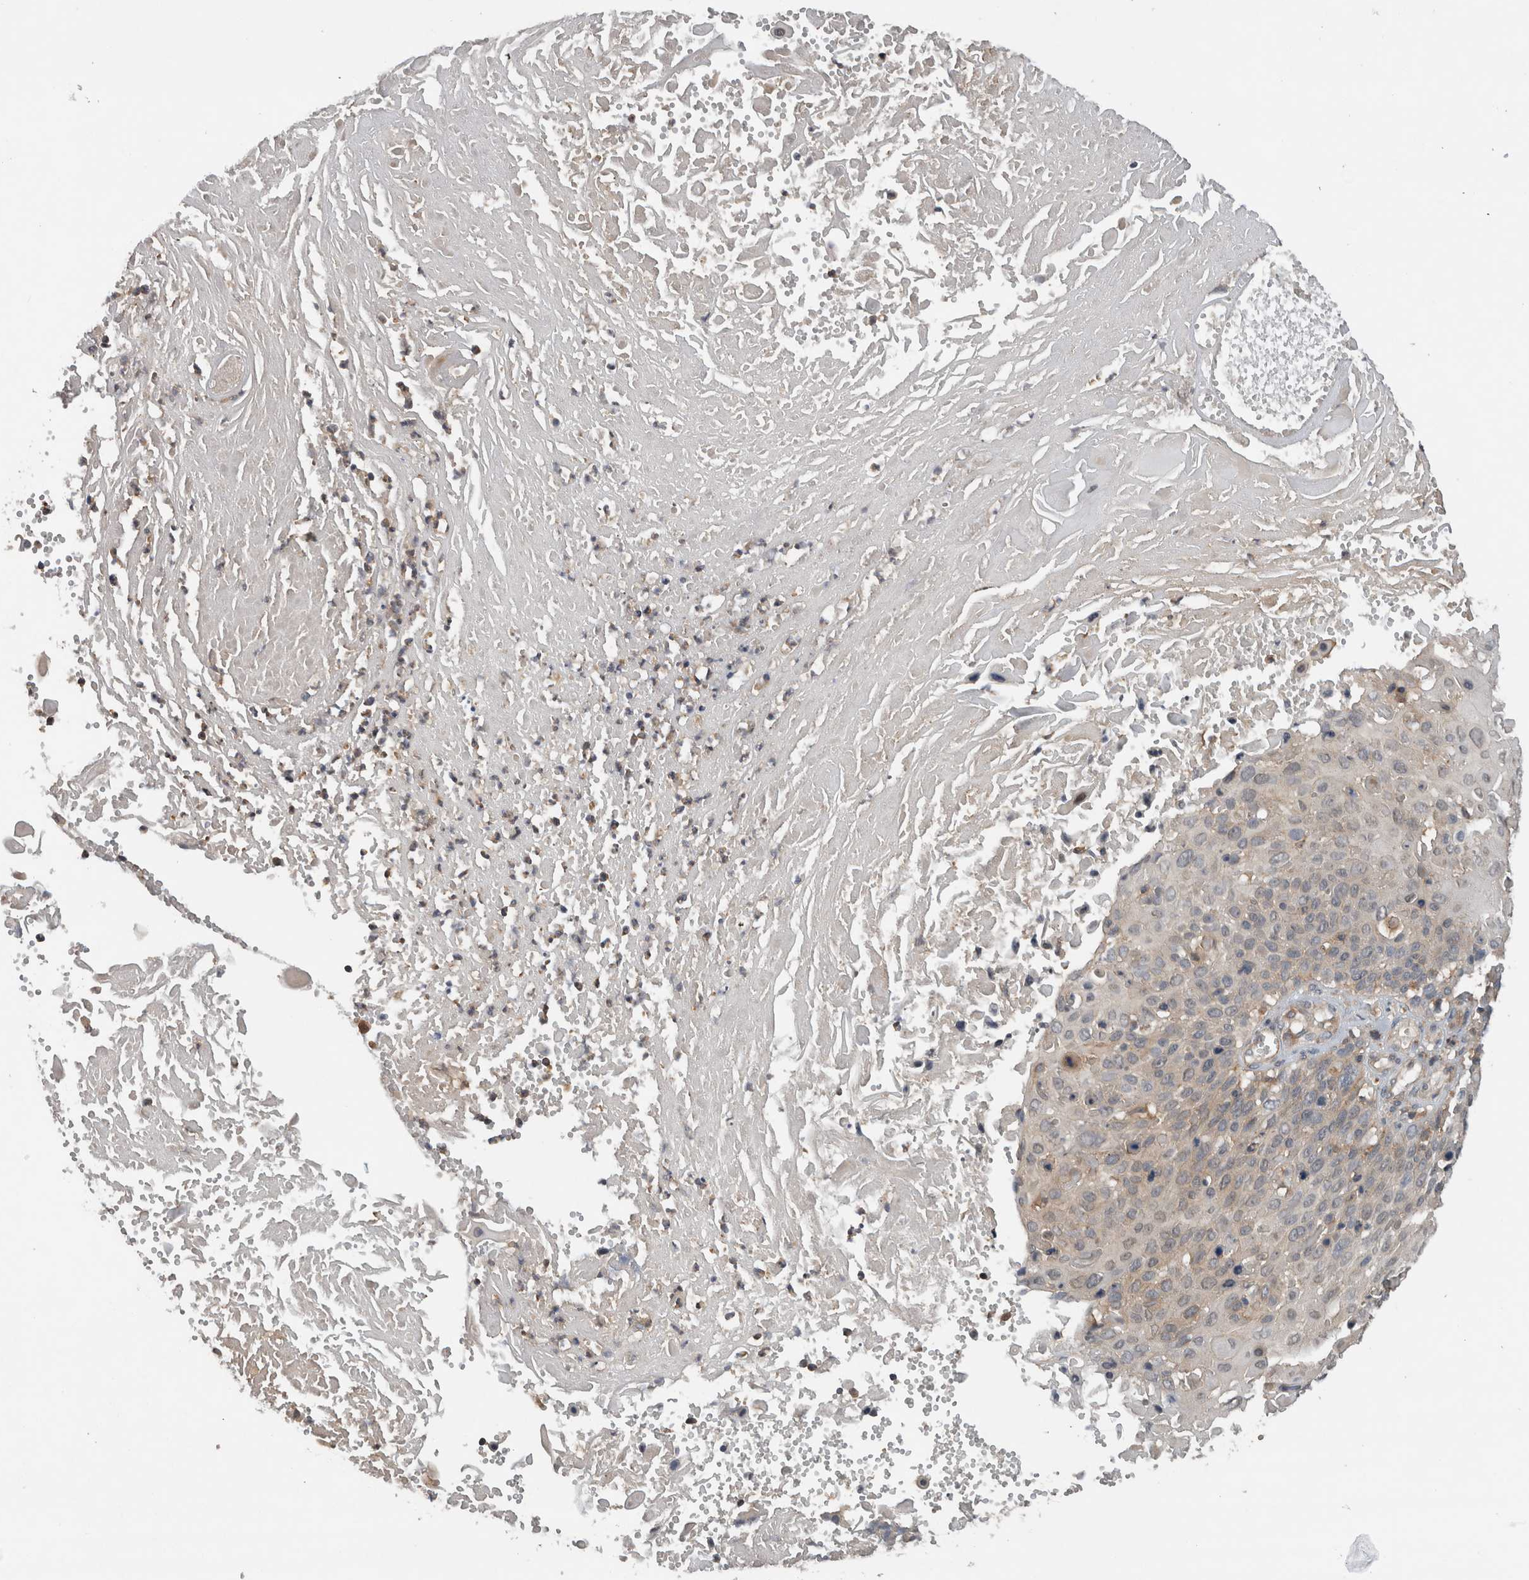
{"staining": {"intensity": "weak", "quantity": "<25%", "location": "cytoplasmic/membranous"}, "tissue": "cervical cancer", "cell_type": "Tumor cells", "image_type": "cancer", "snomed": [{"axis": "morphology", "description": "Squamous cell carcinoma, NOS"}, {"axis": "topography", "description": "Cervix"}], "caption": "This is a image of immunohistochemistry (IHC) staining of cervical squamous cell carcinoma, which shows no positivity in tumor cells.", "gene": "SCARA5", "patient": {"sex": "female", "age": 74}}